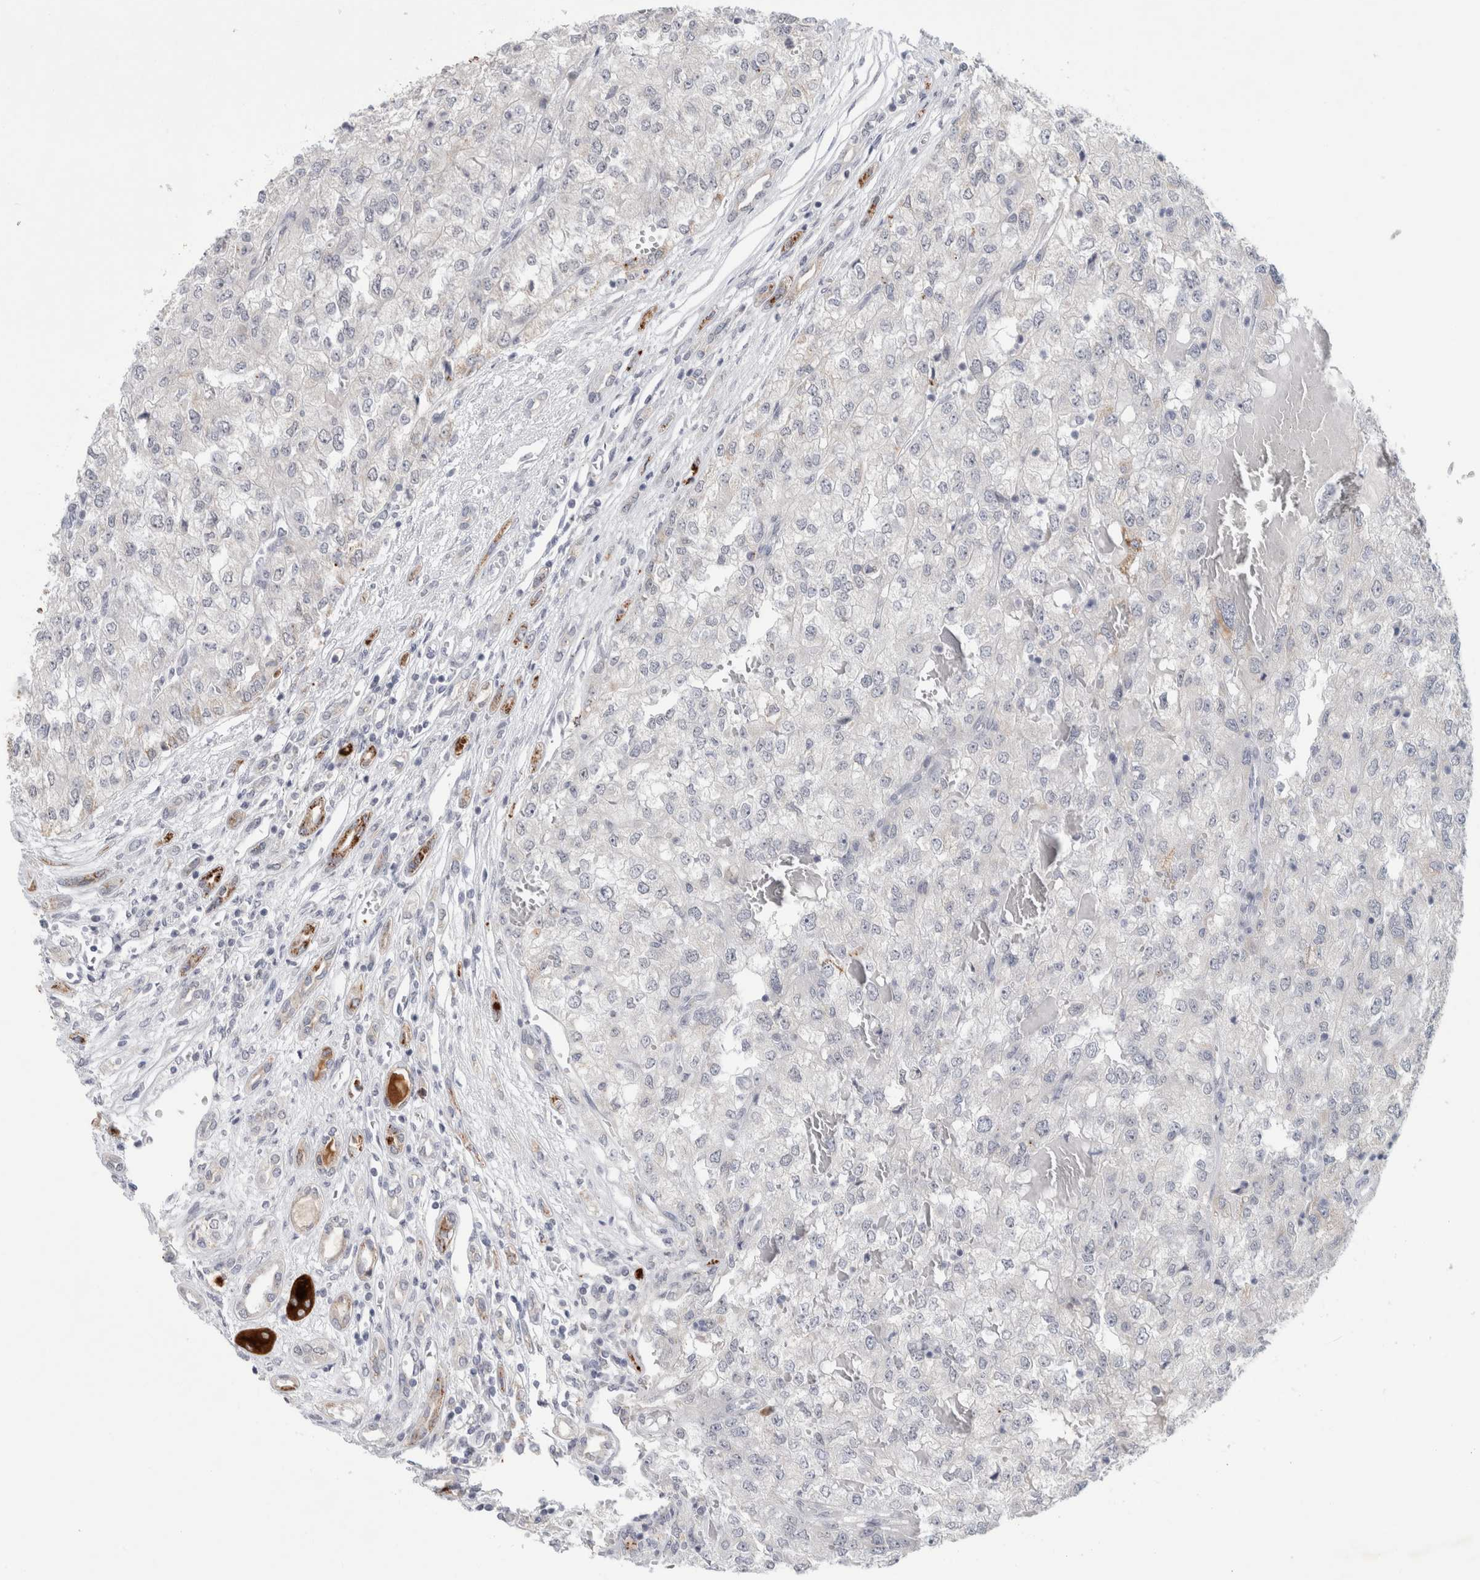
{"staining": {"intensity": "negative", "quantity": "none", "location": "none"}, "tissue": "renal cancer", "cell_type": "Tumor cells", "image_type": "cancer", "snomed": [{"axis": "morphology", "description": "Adenocarcinoma, NOS"}, {"axis": "topography", "description": "Kidney"}], "caption": "This is an IHC image of renal adenocarcinoma. There is no staining in tumor cells.", "gene": "NIPA1", "patient": {"sex": "female", "age": 54}}